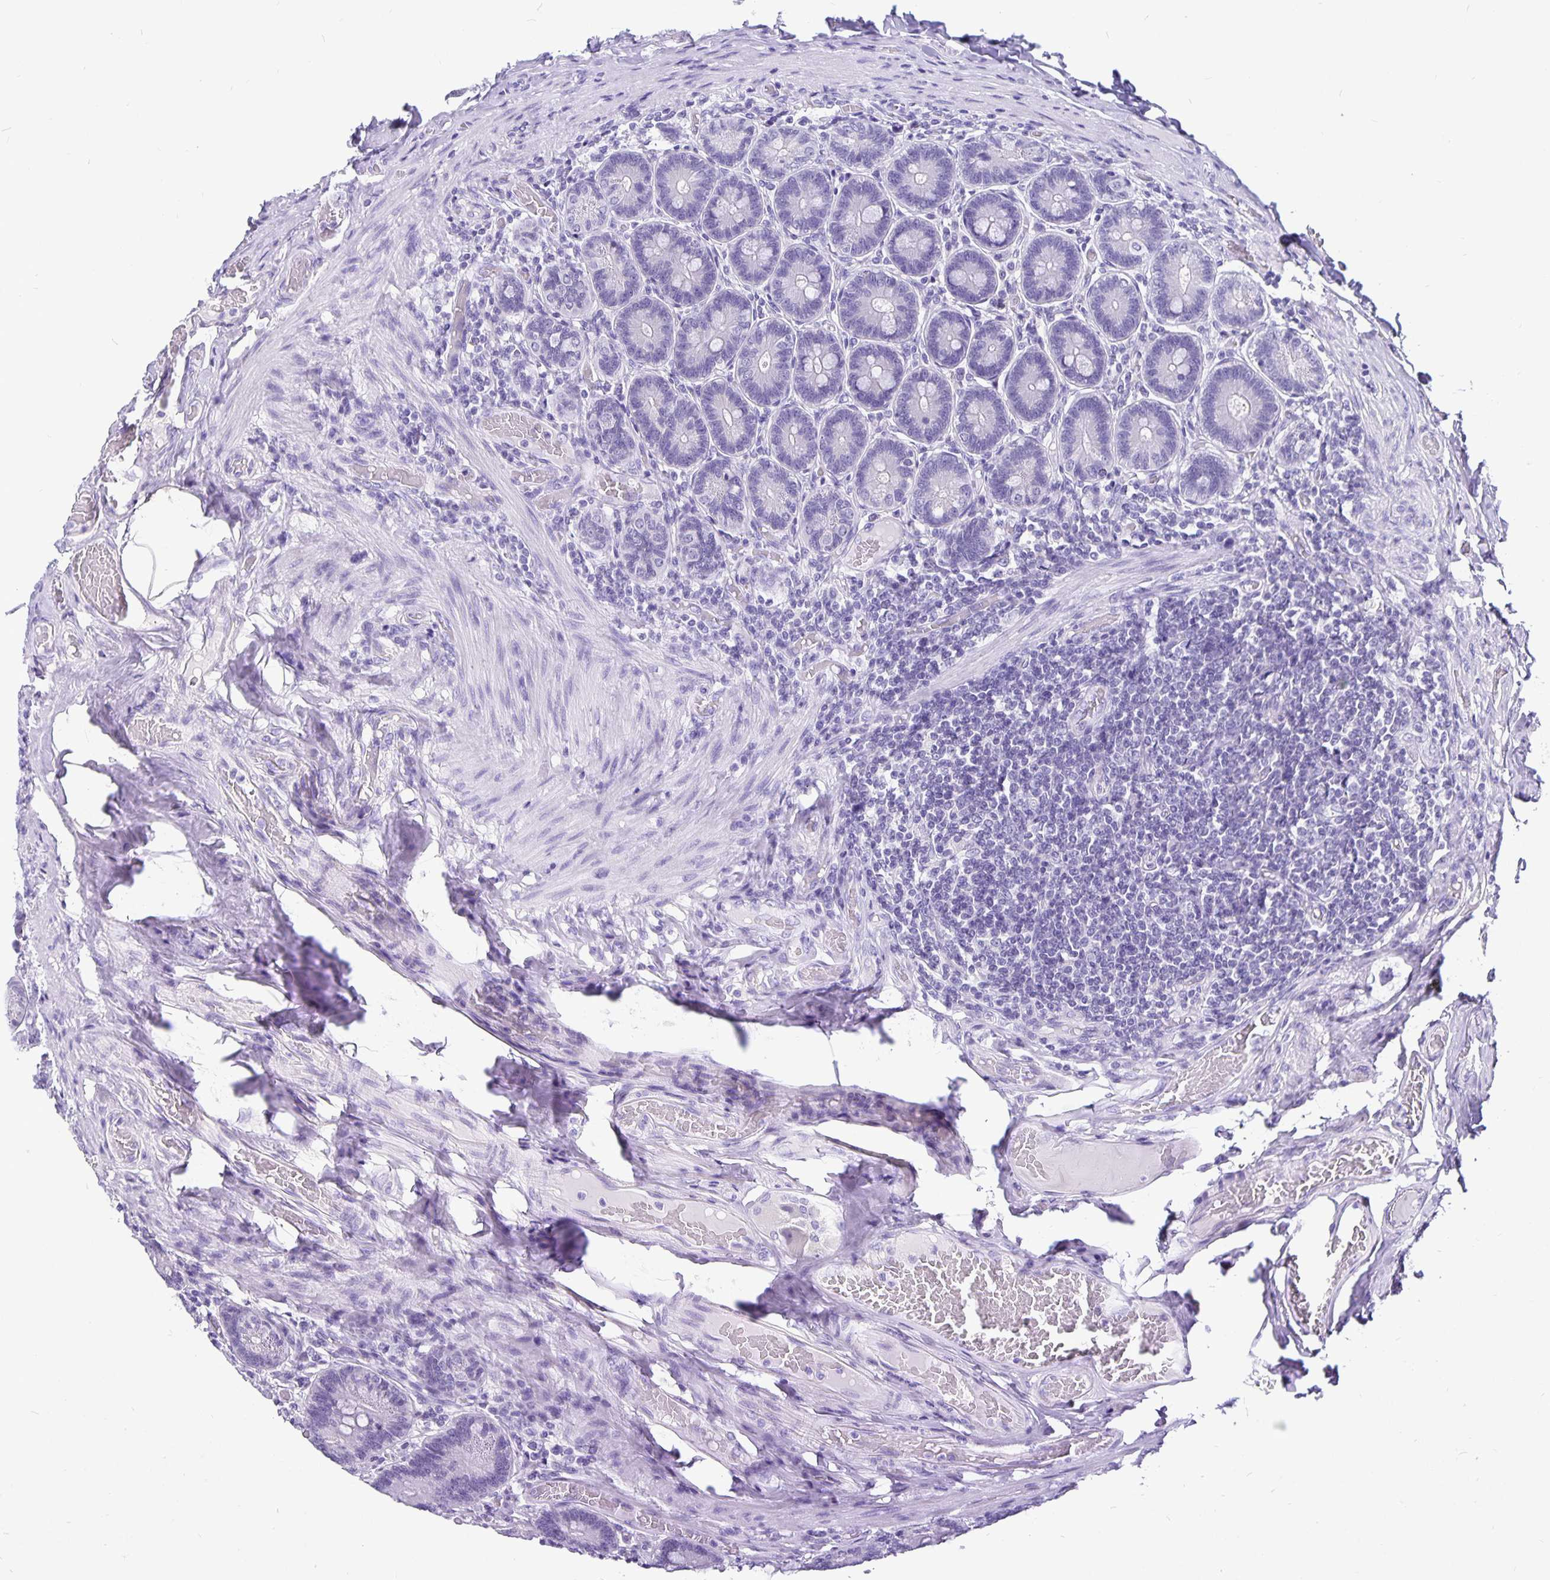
{"staining": {"intensity": "negative", "quantity": "none", "location": "none"}, "tissue": "duodenum", "cell_type": "Glandular cells", "image_type": "normal", "snomed": [{"axis": "morphology", "description": "Normal tissue, NOS"}, {"axis": "topography", "description": "Duodenum"}], "caption": "Duodenum was stained to show a protein in brown. There is no significant staining in glandular cells. (Brightfield microscopy of DAB immunohistochemistry at high magnification).", "gene": "ODF3B", "patient": {"sex": "female", "age": 62}}